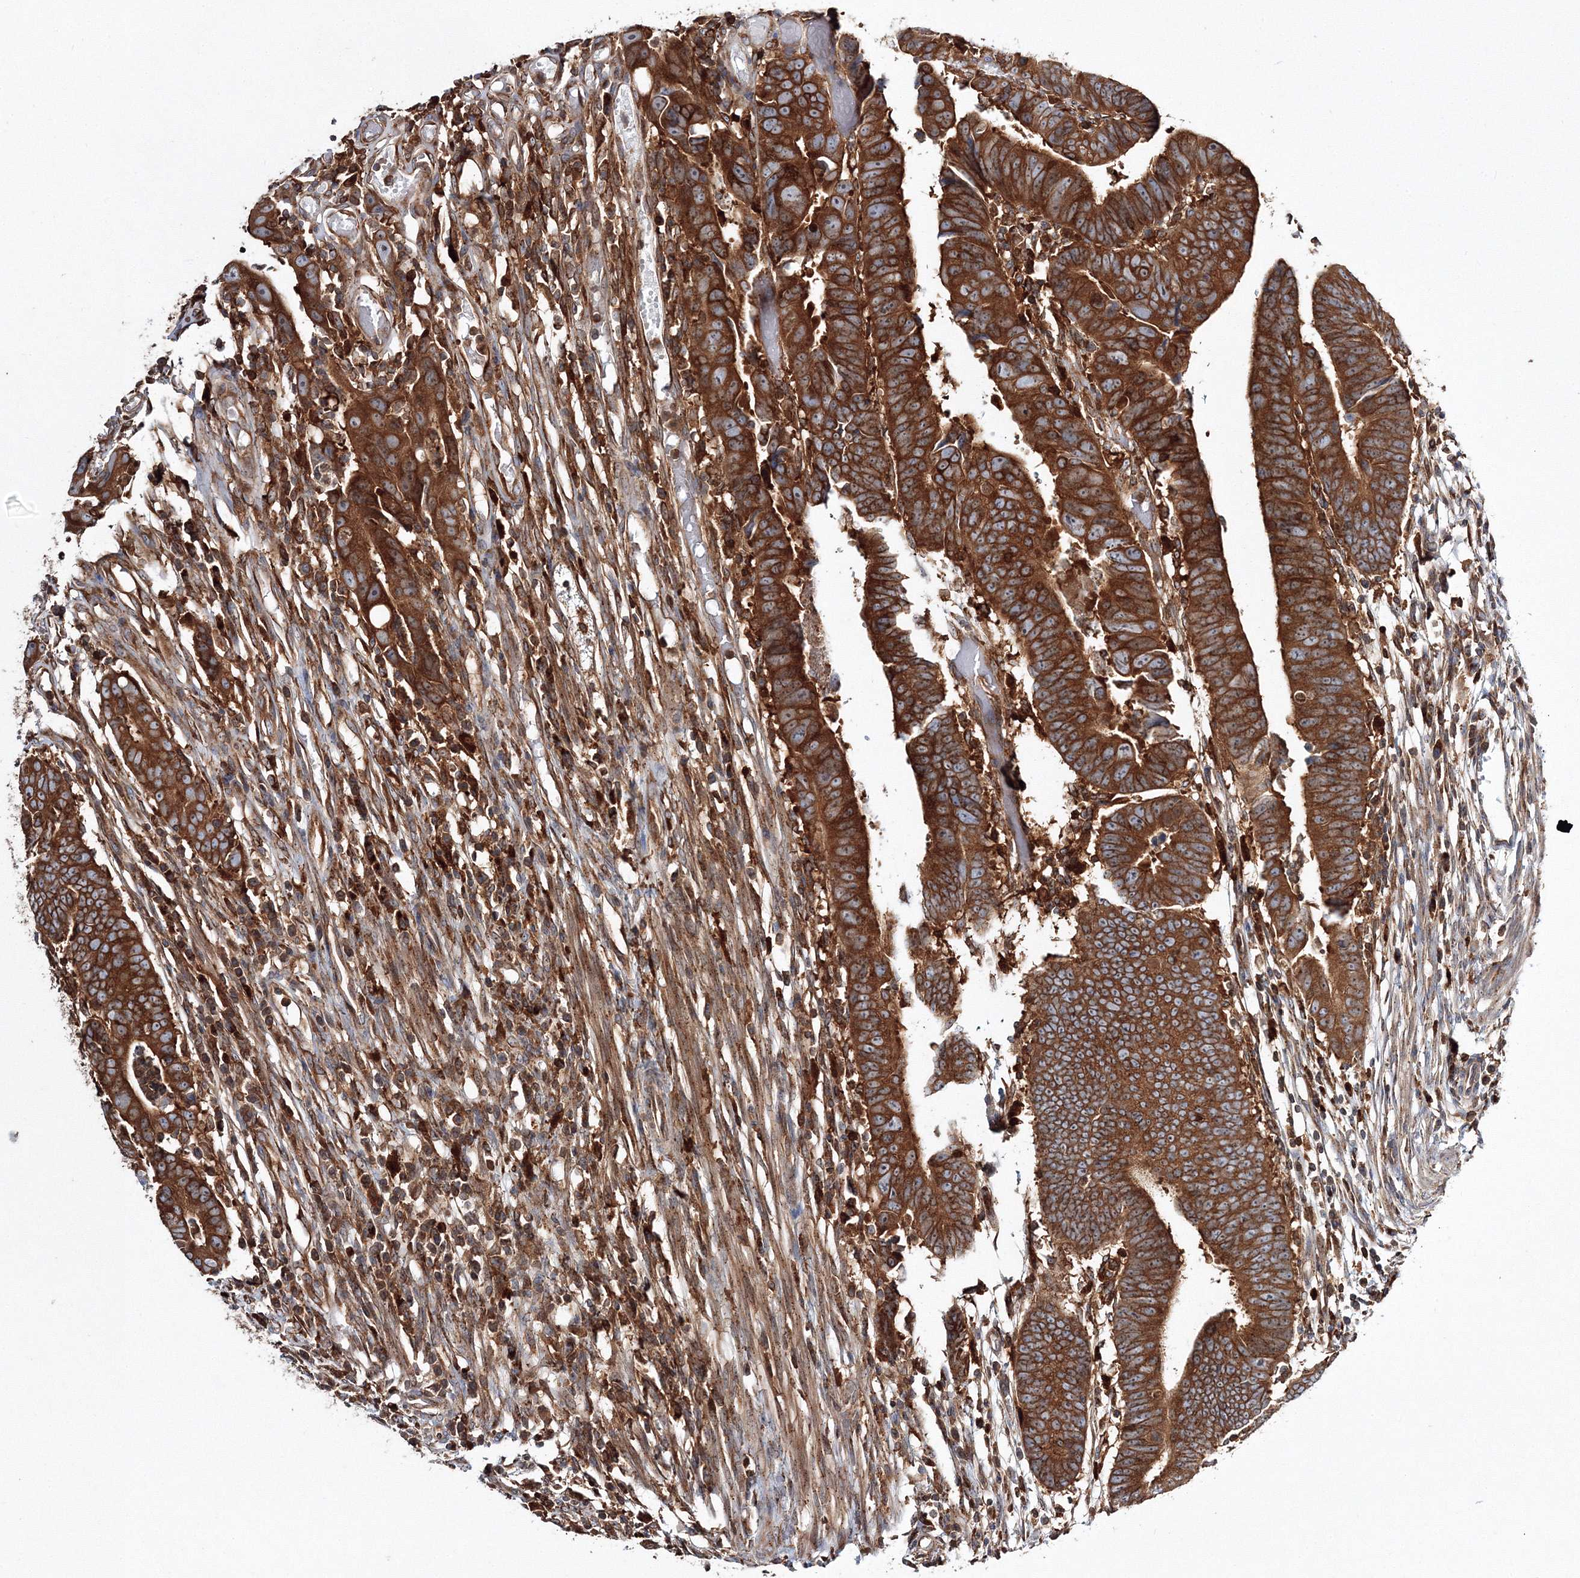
{"staining": {"intensity": "strong", "quantity": ">75%", "location": "cytoplasmic/membranous"}, "tissue": "colorectal cancer", "cell_type": "Tumor cells", "image_type": "cancer", "snomed": [{"axis": "morphology", "description": "Adenocarcinoma, NOS"}, {"axis": "topography", "description": "Rectum"}], "caption": "The micrograph displays immunohistochemical staining of colorectal cancer. There is strong cytoplasmic/membranous positivity is seen in about >75% of tumor cells. (IHC, brightfield microscopy, high magnification).", "gene": "ARCN1", "patient": {"sex": "female", "age": 65}}